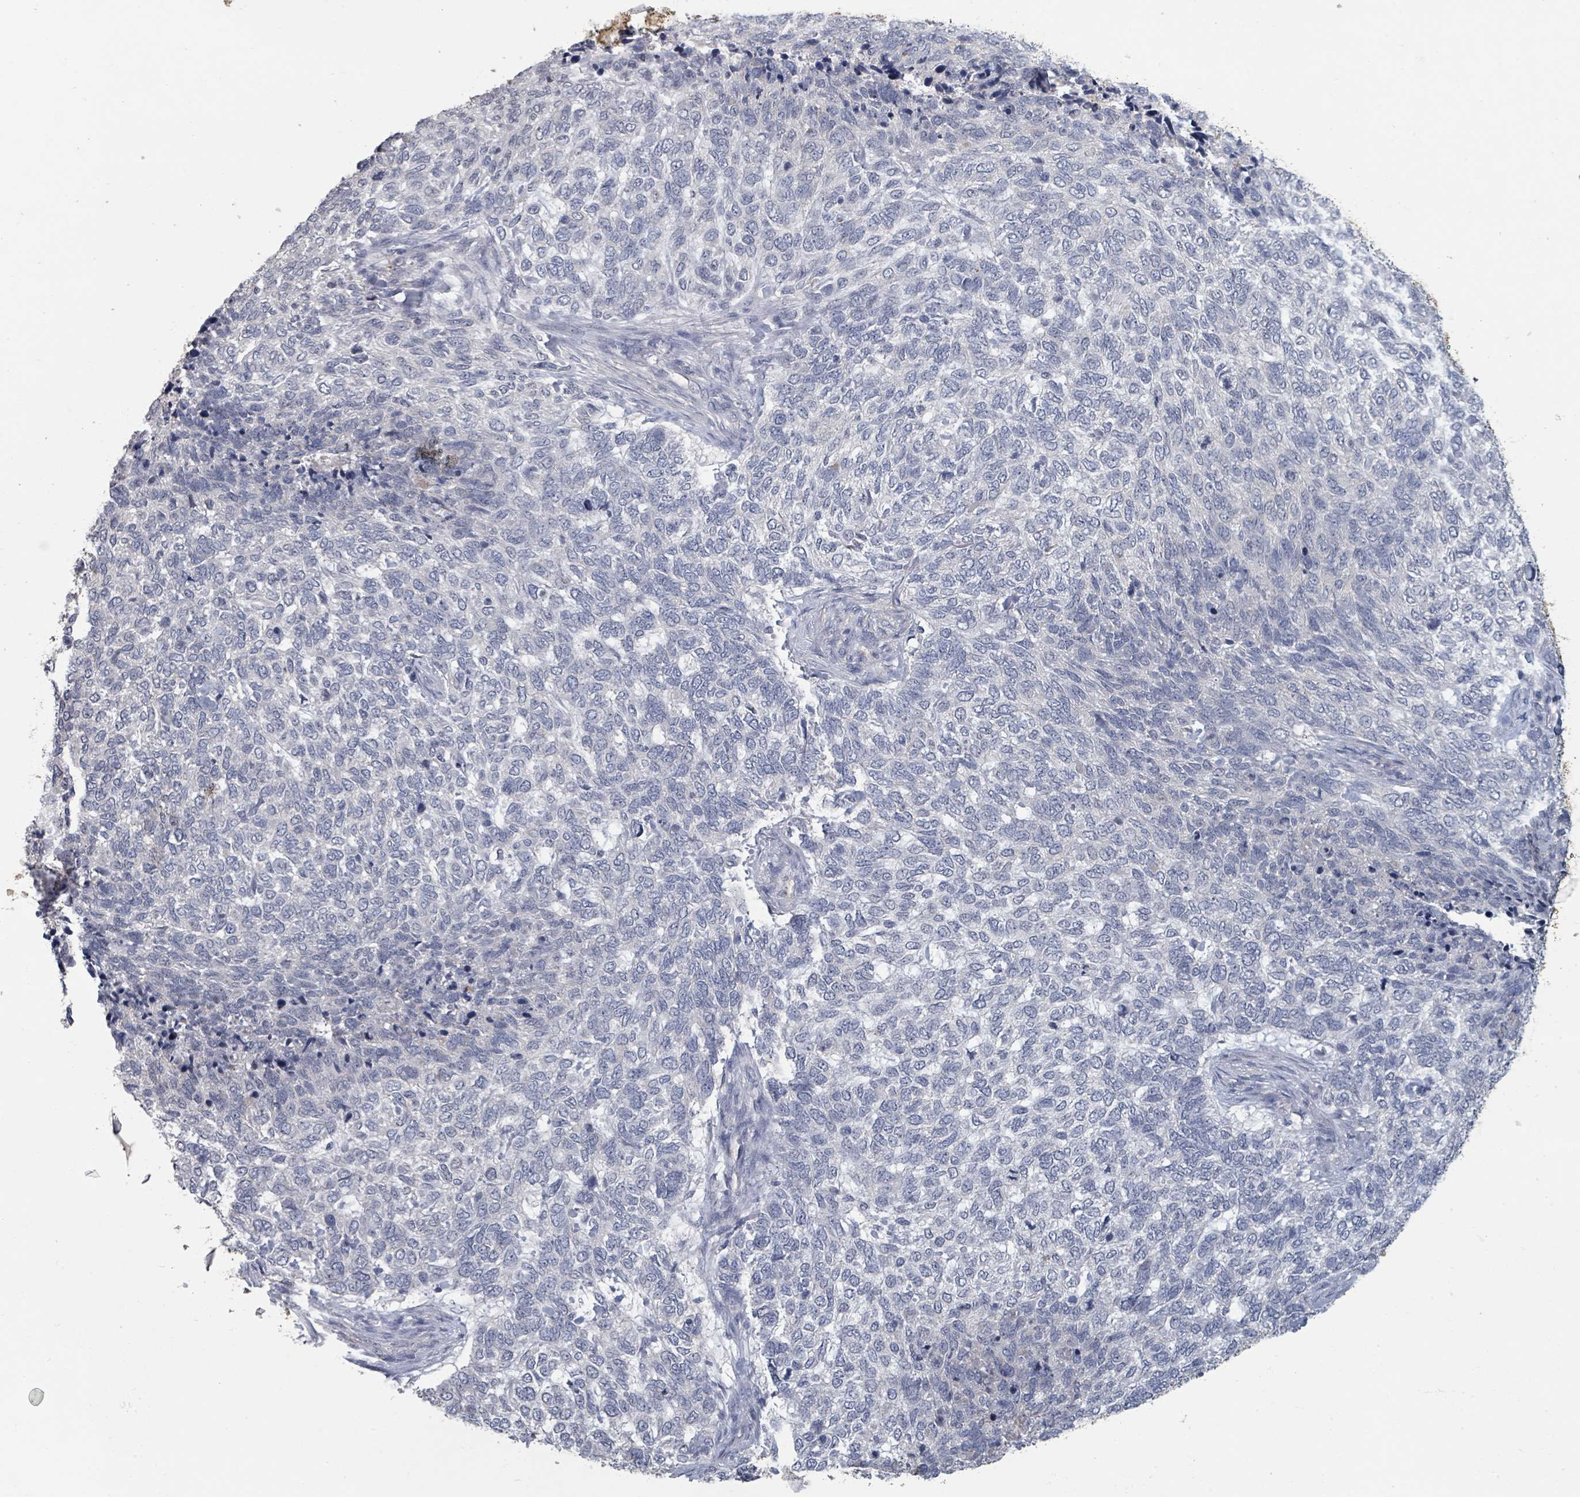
{"staining": {"intensity": "negative", "quantity": "none", "location": "none"}, "tissue": "skin cancer", "cell_type": "Tumor cells", "image_type": "cancer", "snomed": [{"axis": "morphology", "description": "Basal cell carcinoma"}, {"axis": "topography", "description": "Skin"}], "caption": "This is a micrograph of immunohistochemistry (IHC) staining of skin basal cell carcinoma, which shows no positivity in tumor cells. (Brightfield microscopy of DAB (3,3'-diaminobenzidine) immunohistochemistry (IHC) at high magnification).", "gene": "PLAUR", "patient": {"sex": "female", "age": 65}}